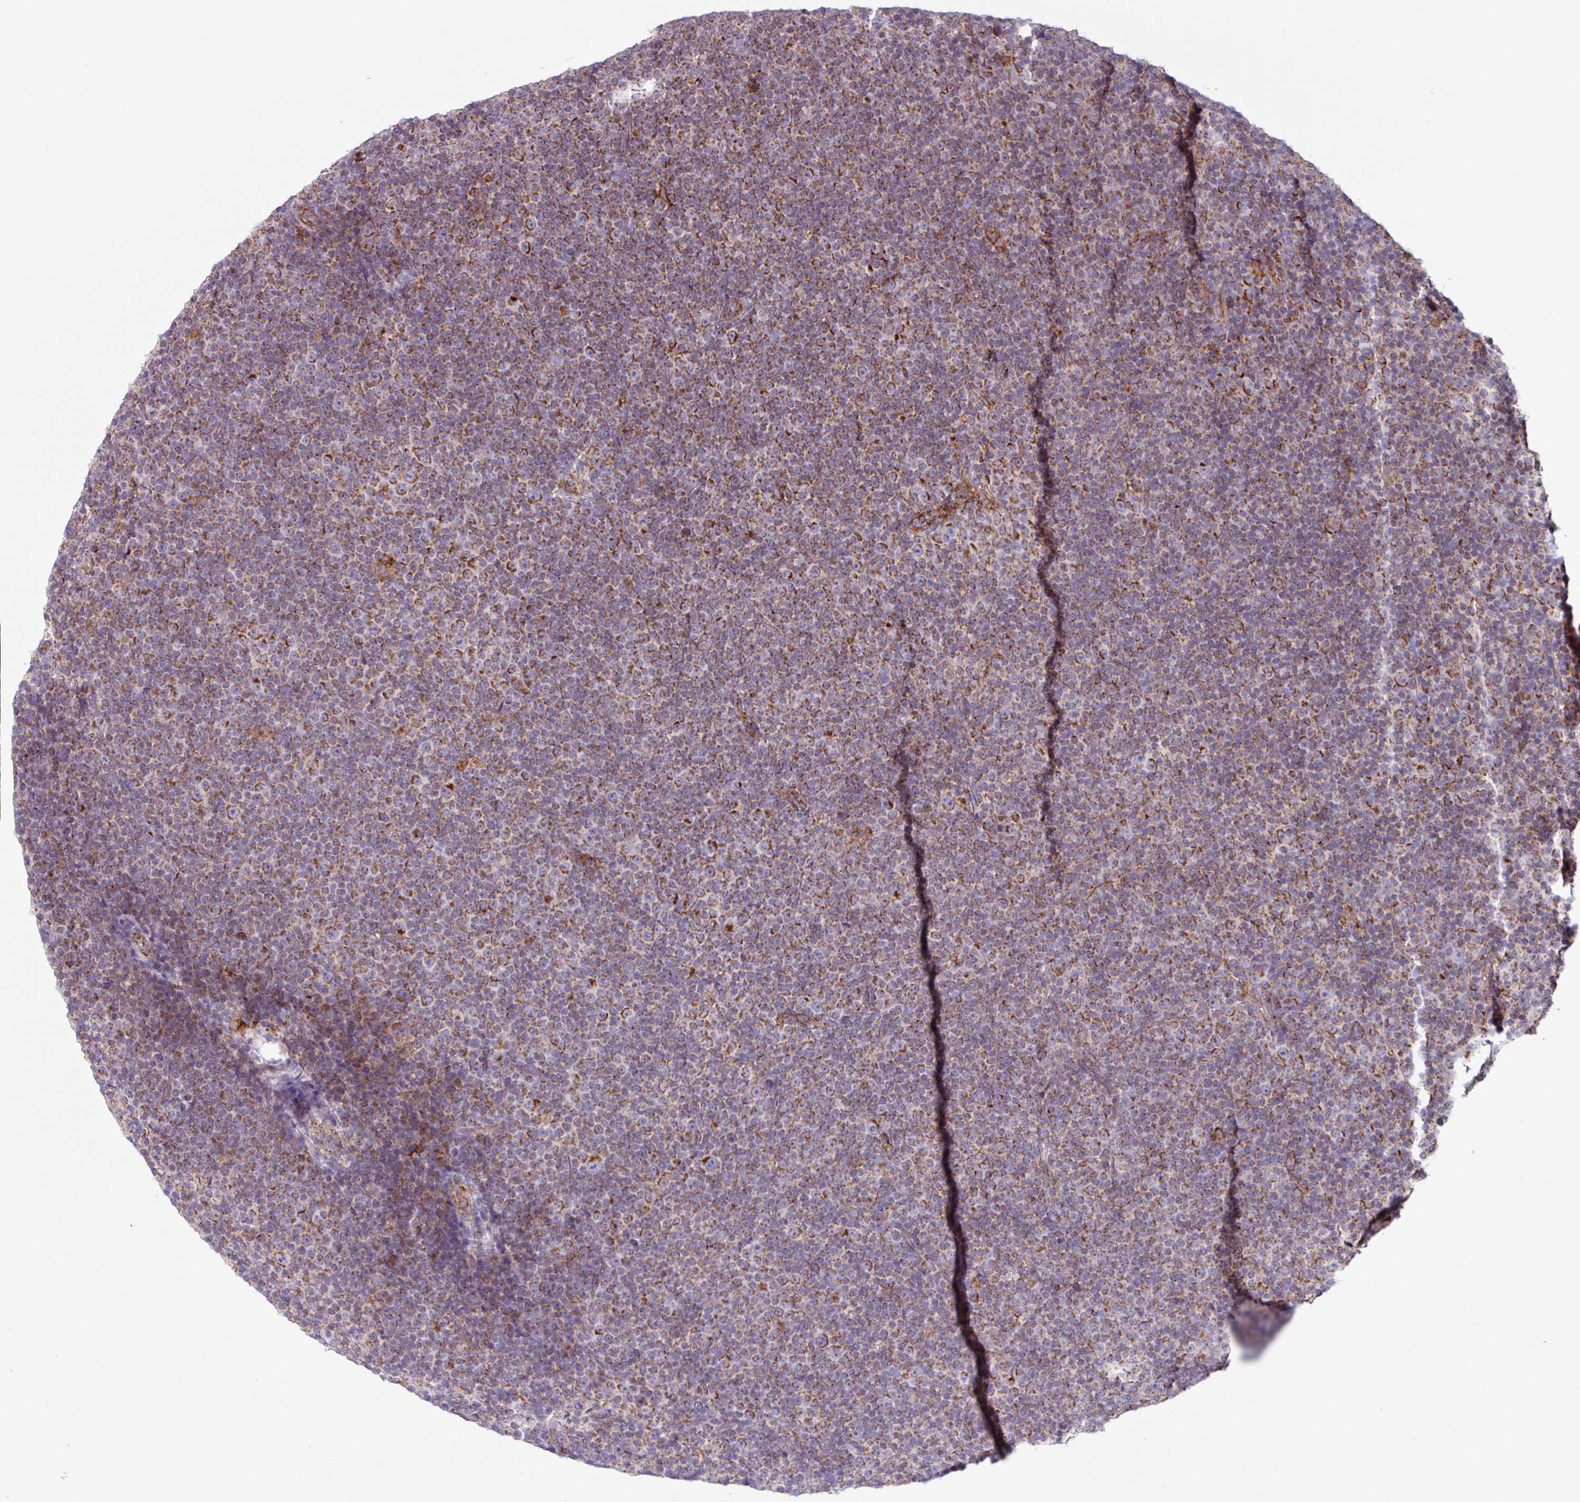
{"staining": {"intensity": "moderate", "quantity": ">75%", "location": "cytoplasmic/membranous"}, "tissue": "lymphoma", "cell_type": "Tumor cells", "image_type": "cancer", "snomed": [{"axis": "morphology", "description": "Malignant lymphoma, non-Hodgkin's type, Low grade"}, {"axis": "topography", "description": "Lymph node"}], "caption": "Lymphoma stained with a protein marker exhibits moderate staining in tumor cells.", "gene": "OTULIN", "patient": {"sex": "female", "age": 67}}